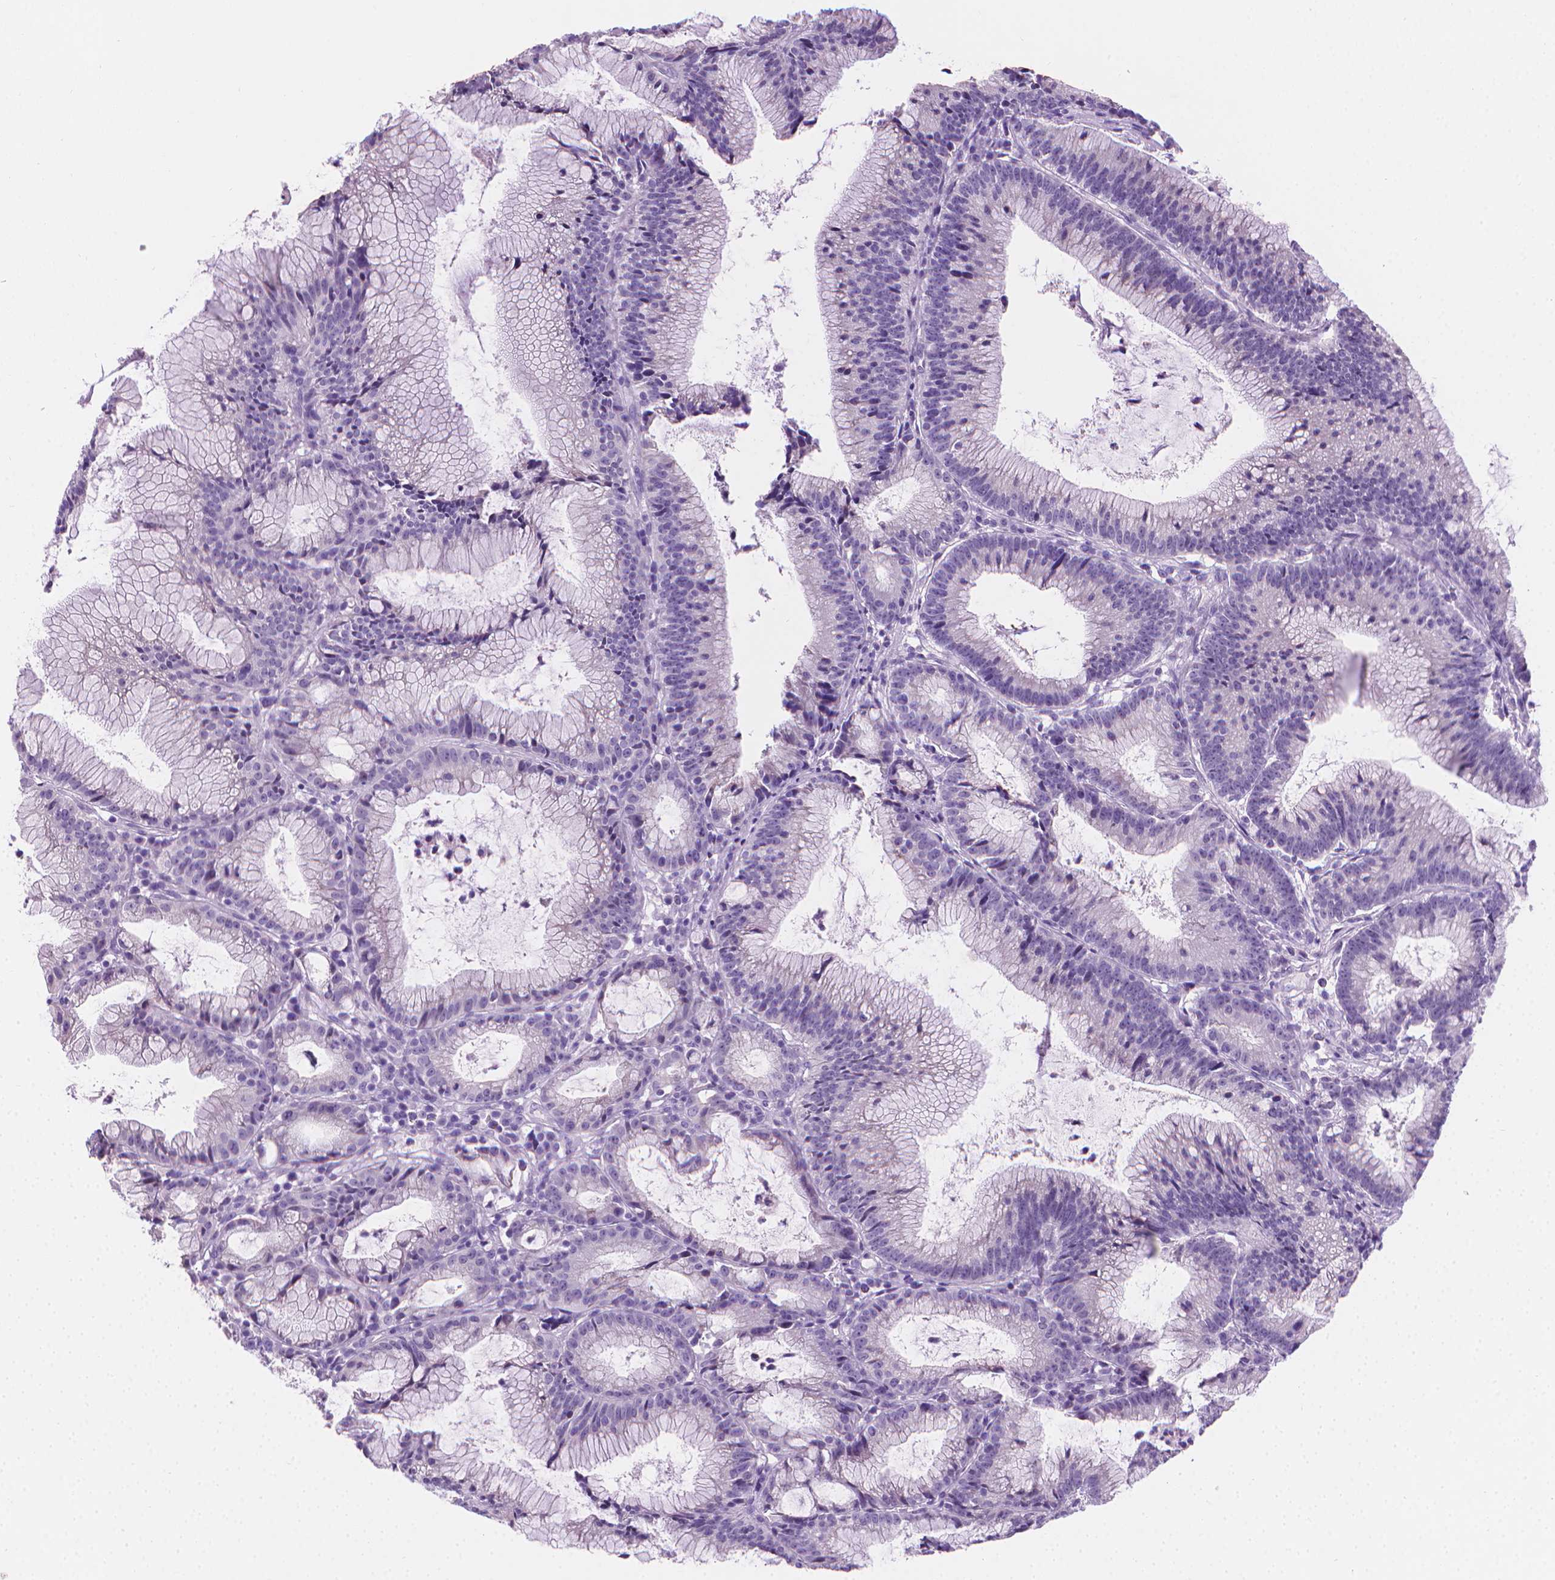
{"staining": {"intensity": "negative", "quantity": "none", "location": "none"}, "tissue": "colorectal cancer", "cell_type": "Tumor cells", "image_type": "cancer", "snomed": [{"axis": "morphology", "description": "Adenocarcinoma, NOS"}, {"axis": "topography", "description": "Colon"}], "caption": "Tumor cells show no significant protein positivity in adenocarcinoma (colorectal).", "gene": "CFAP52", "patient": {"sex": "female", "age": 78}}